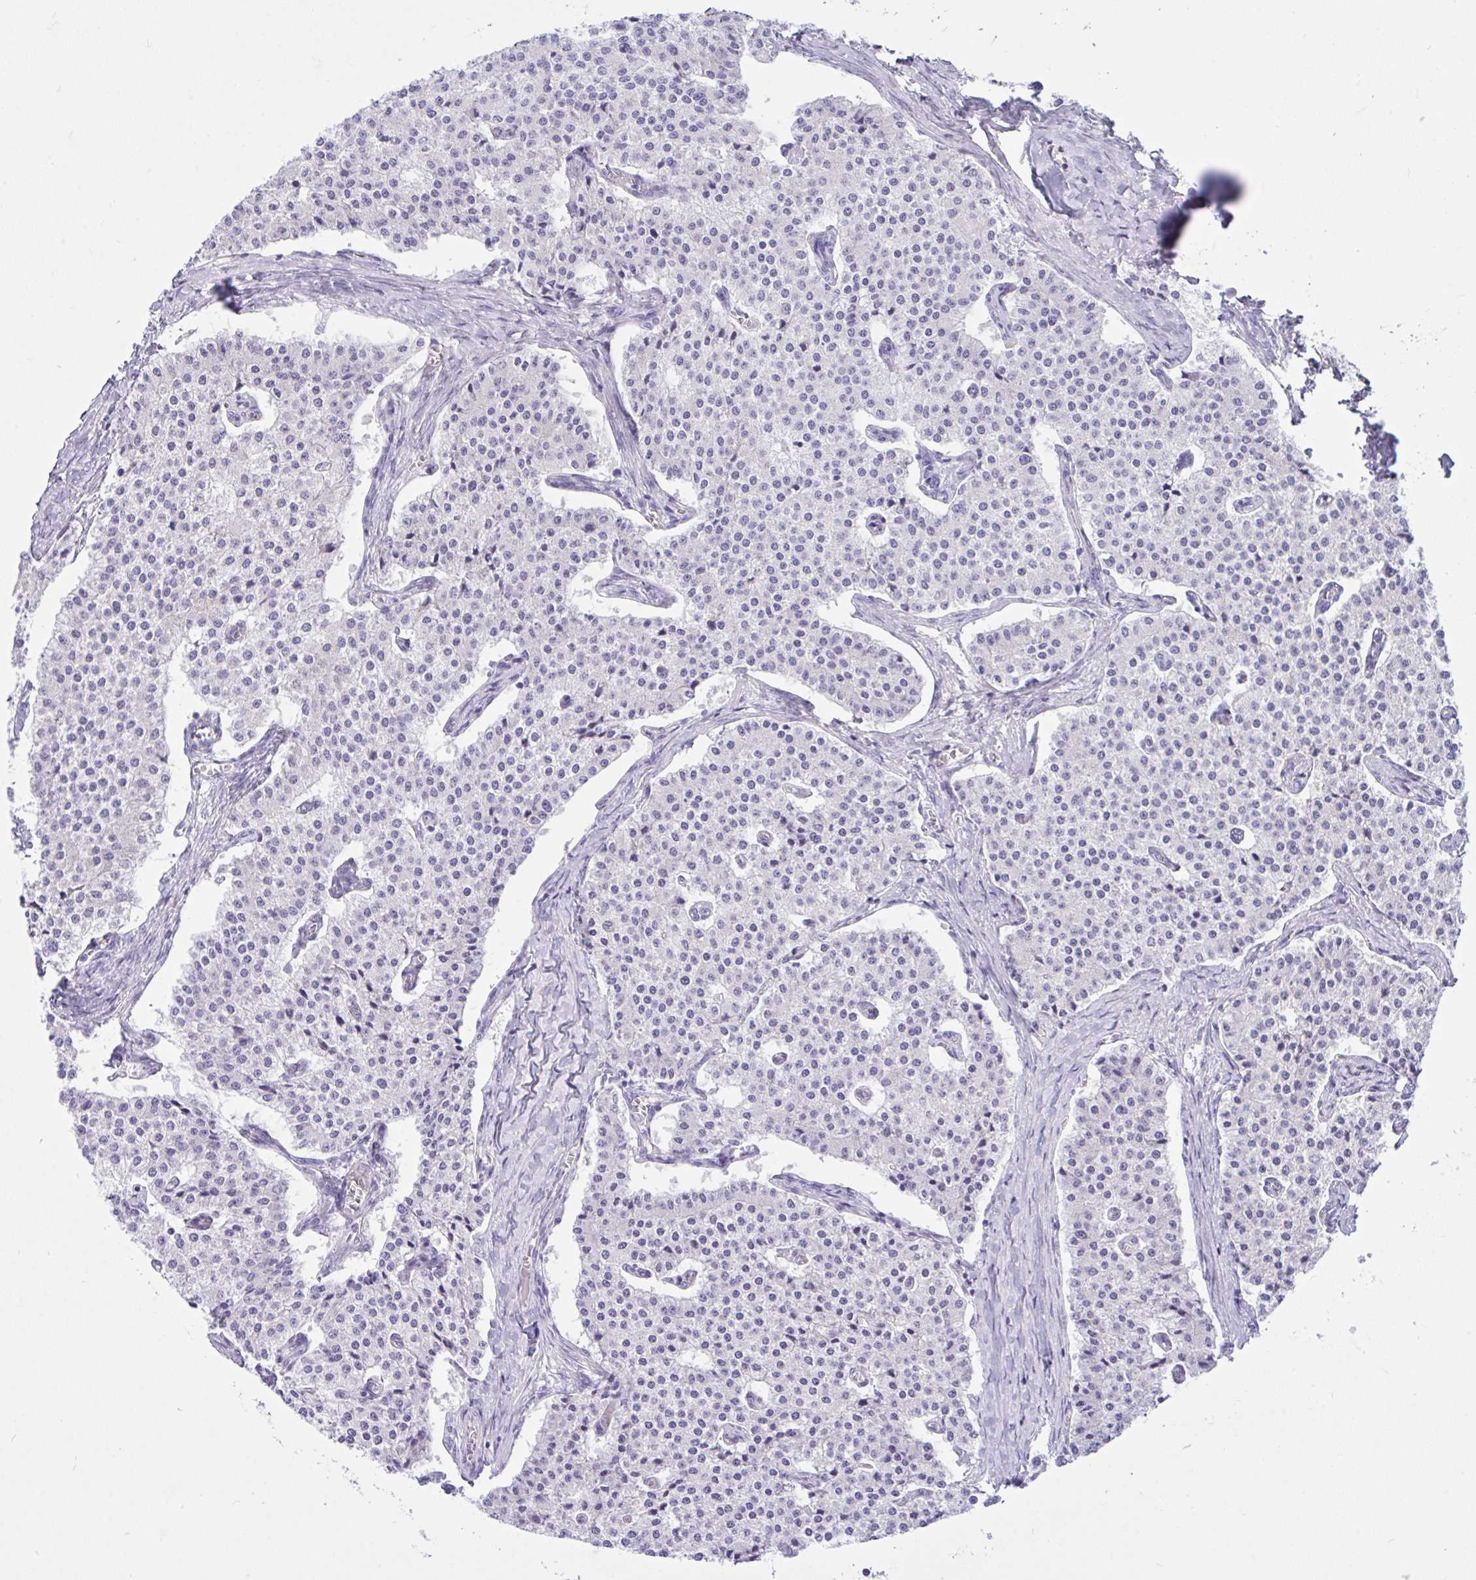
{"staining": {"intensity": "negative", "quantity": "none", "location": "none"}, "tissue": "carcinoid", "cell_type": "Tumor cells", "image_type": "cancer", "snomed": [{"axis": "morphology", "description": "Carcinoid, malignant, NOS"}, {"axis": "topography", "description": "Colon"}], "caption": "Immunohistochemistry (IHC) image of neoplastic tissue: carcinoid stained with DAB reveals no significant protein staining in tumor cells.", "gene": "ZNF101", "patient": {"sex": "female", "age": 52}}